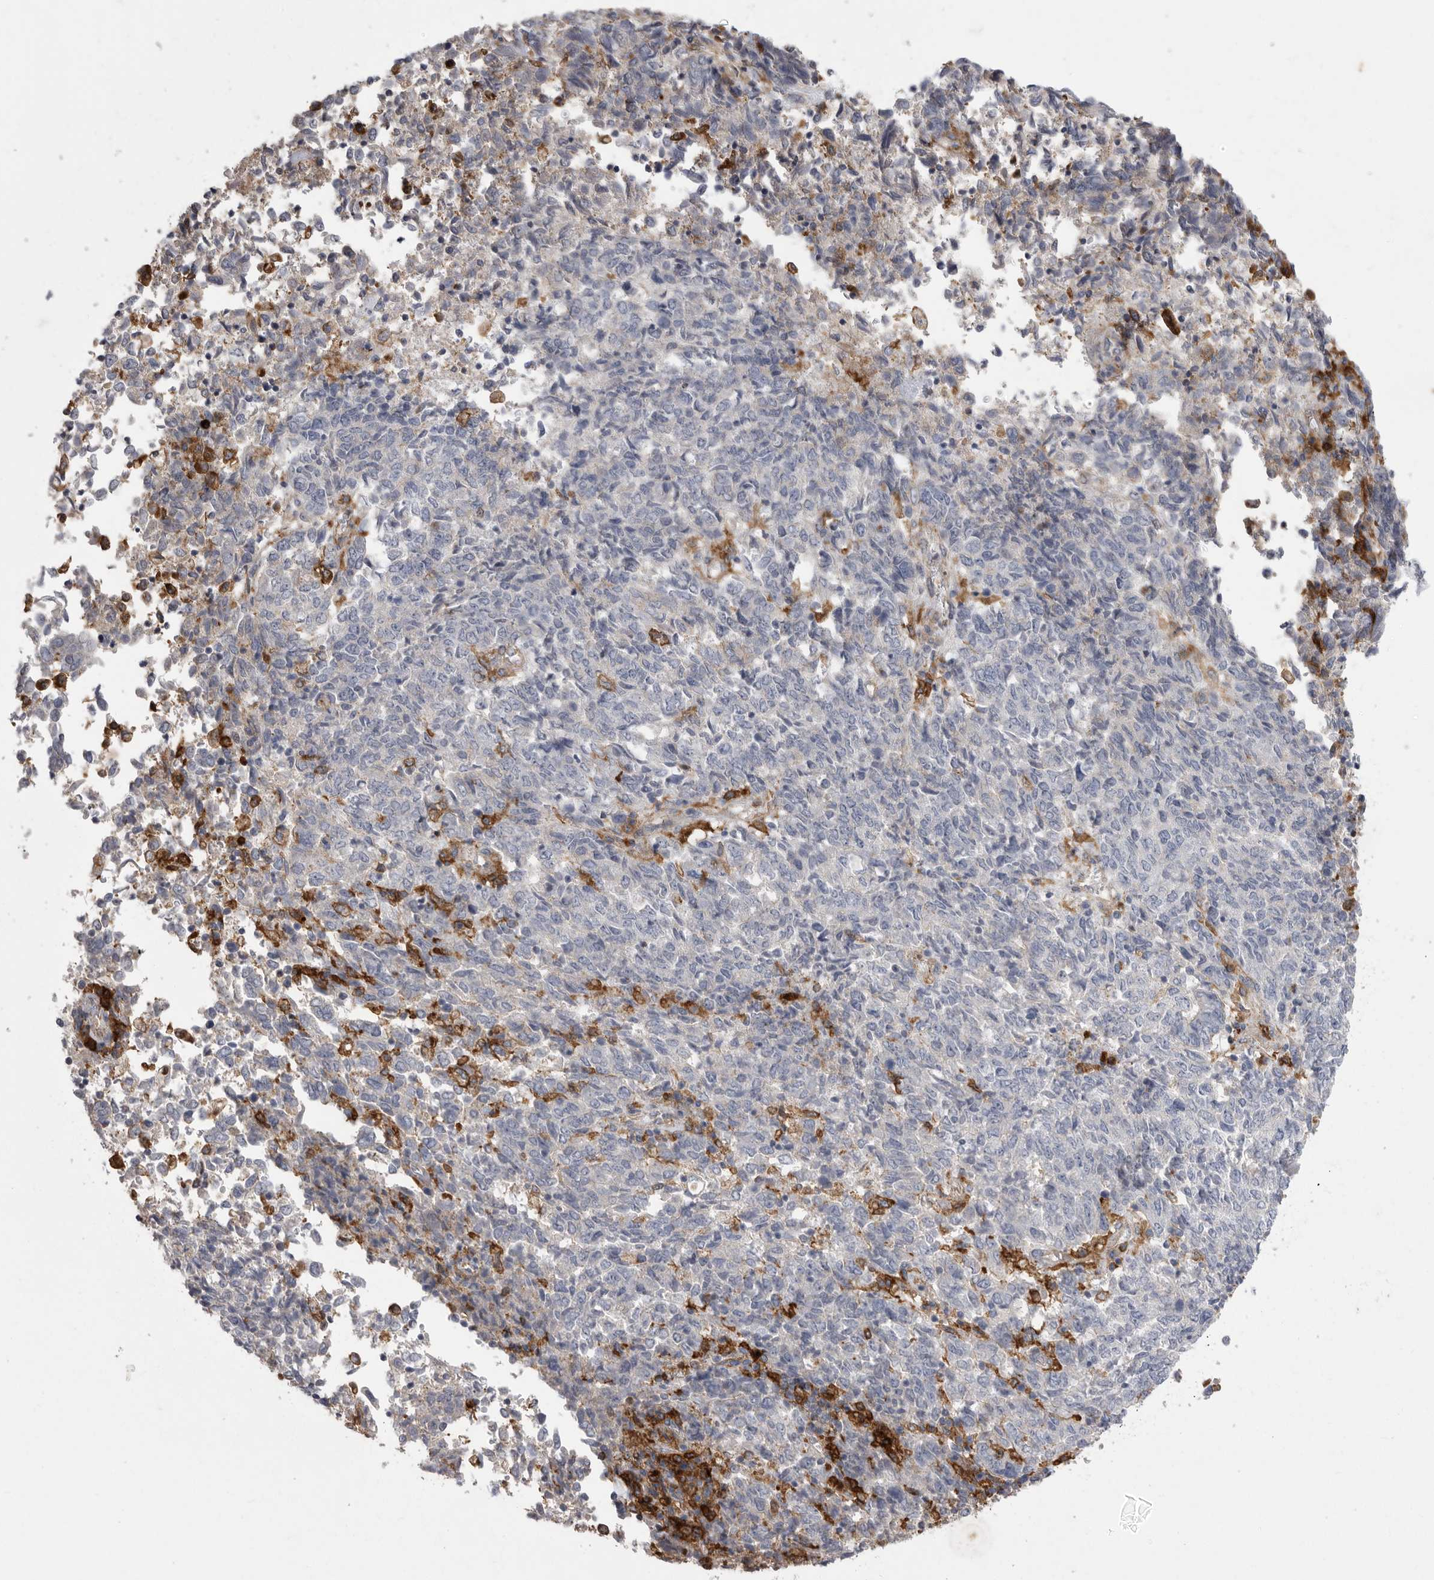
{"staining": {"intensity": "negative", "quantity": "none", "location": "none"}, "tissue": "endometrial cancer", "cell_type": "Tumor cells", "image_type": "cancer", "snomed": [{"axis": "morphology", "description": "Adenocarcinoma, NOS"}, {"axis": "topography", "description": "Endometrium"}], "caption": "Tumor cells are negative for brown protein staining in adenocarcinoma (endometrial). (Immunohistochemistry (ihc), brightfield microscopy, high magnification).", "gene": "SIGLEC10", "patient": {"sex": "female", "age": 80}}